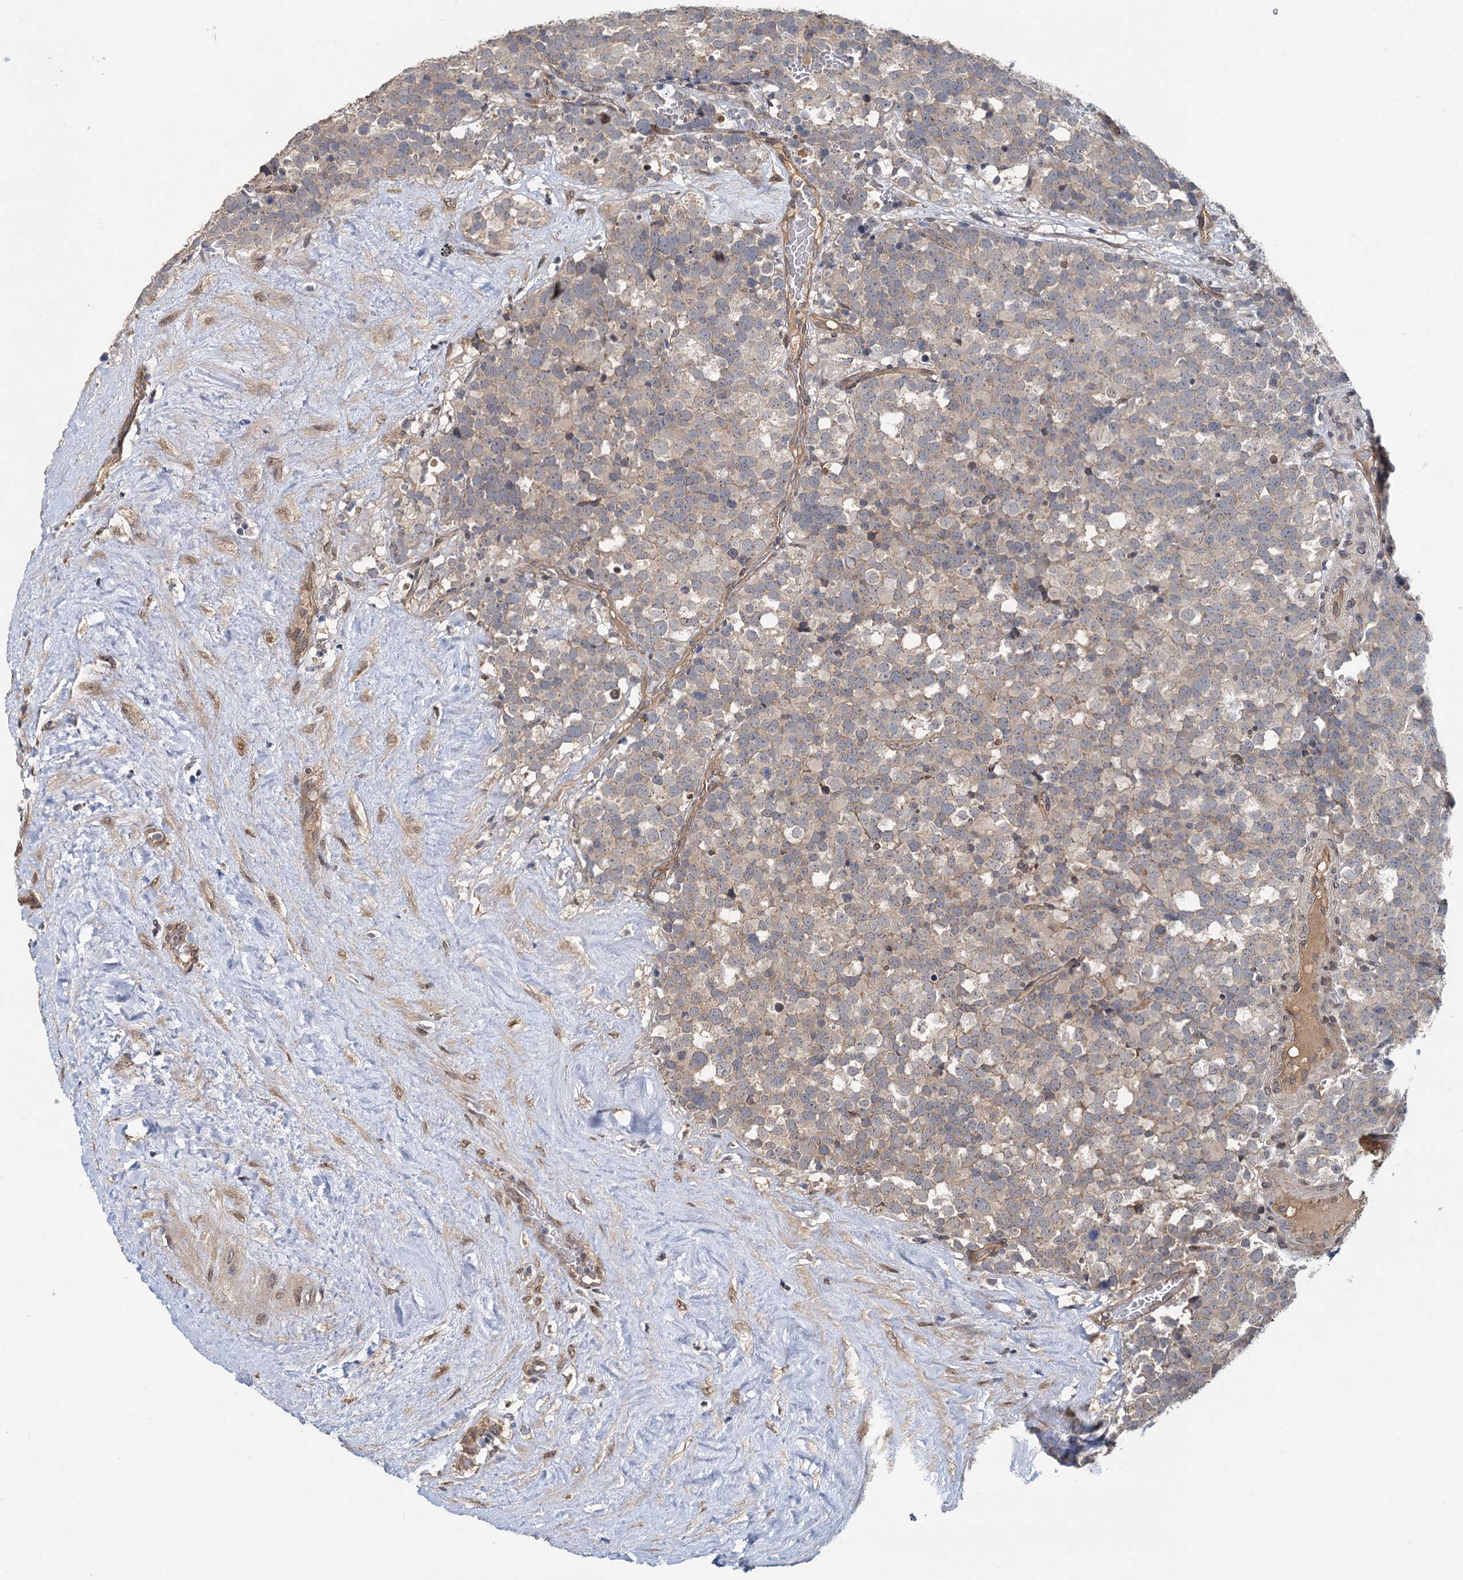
{"staining": {"intensity": "weak", "quantity": "25%-75%", "location": "cytoplasmic/membranous"}, "tissue": "testis cancer", "cell_type": "Tumor cells", "image_type": "cancer", "snomed": [{"axis": "morphology", "description": "Seminoma, NOS"}, {"axis": "topography", "description": "Testis"}], "caption": "Human testis seminoma stained for a protein (brown) exhibits weak cytoplasmic/membranous positive positivity in approximately 25%-75% of tumor cells.", "gene": "ZNF324", "patient": {"sex": "male", "age": 71}}